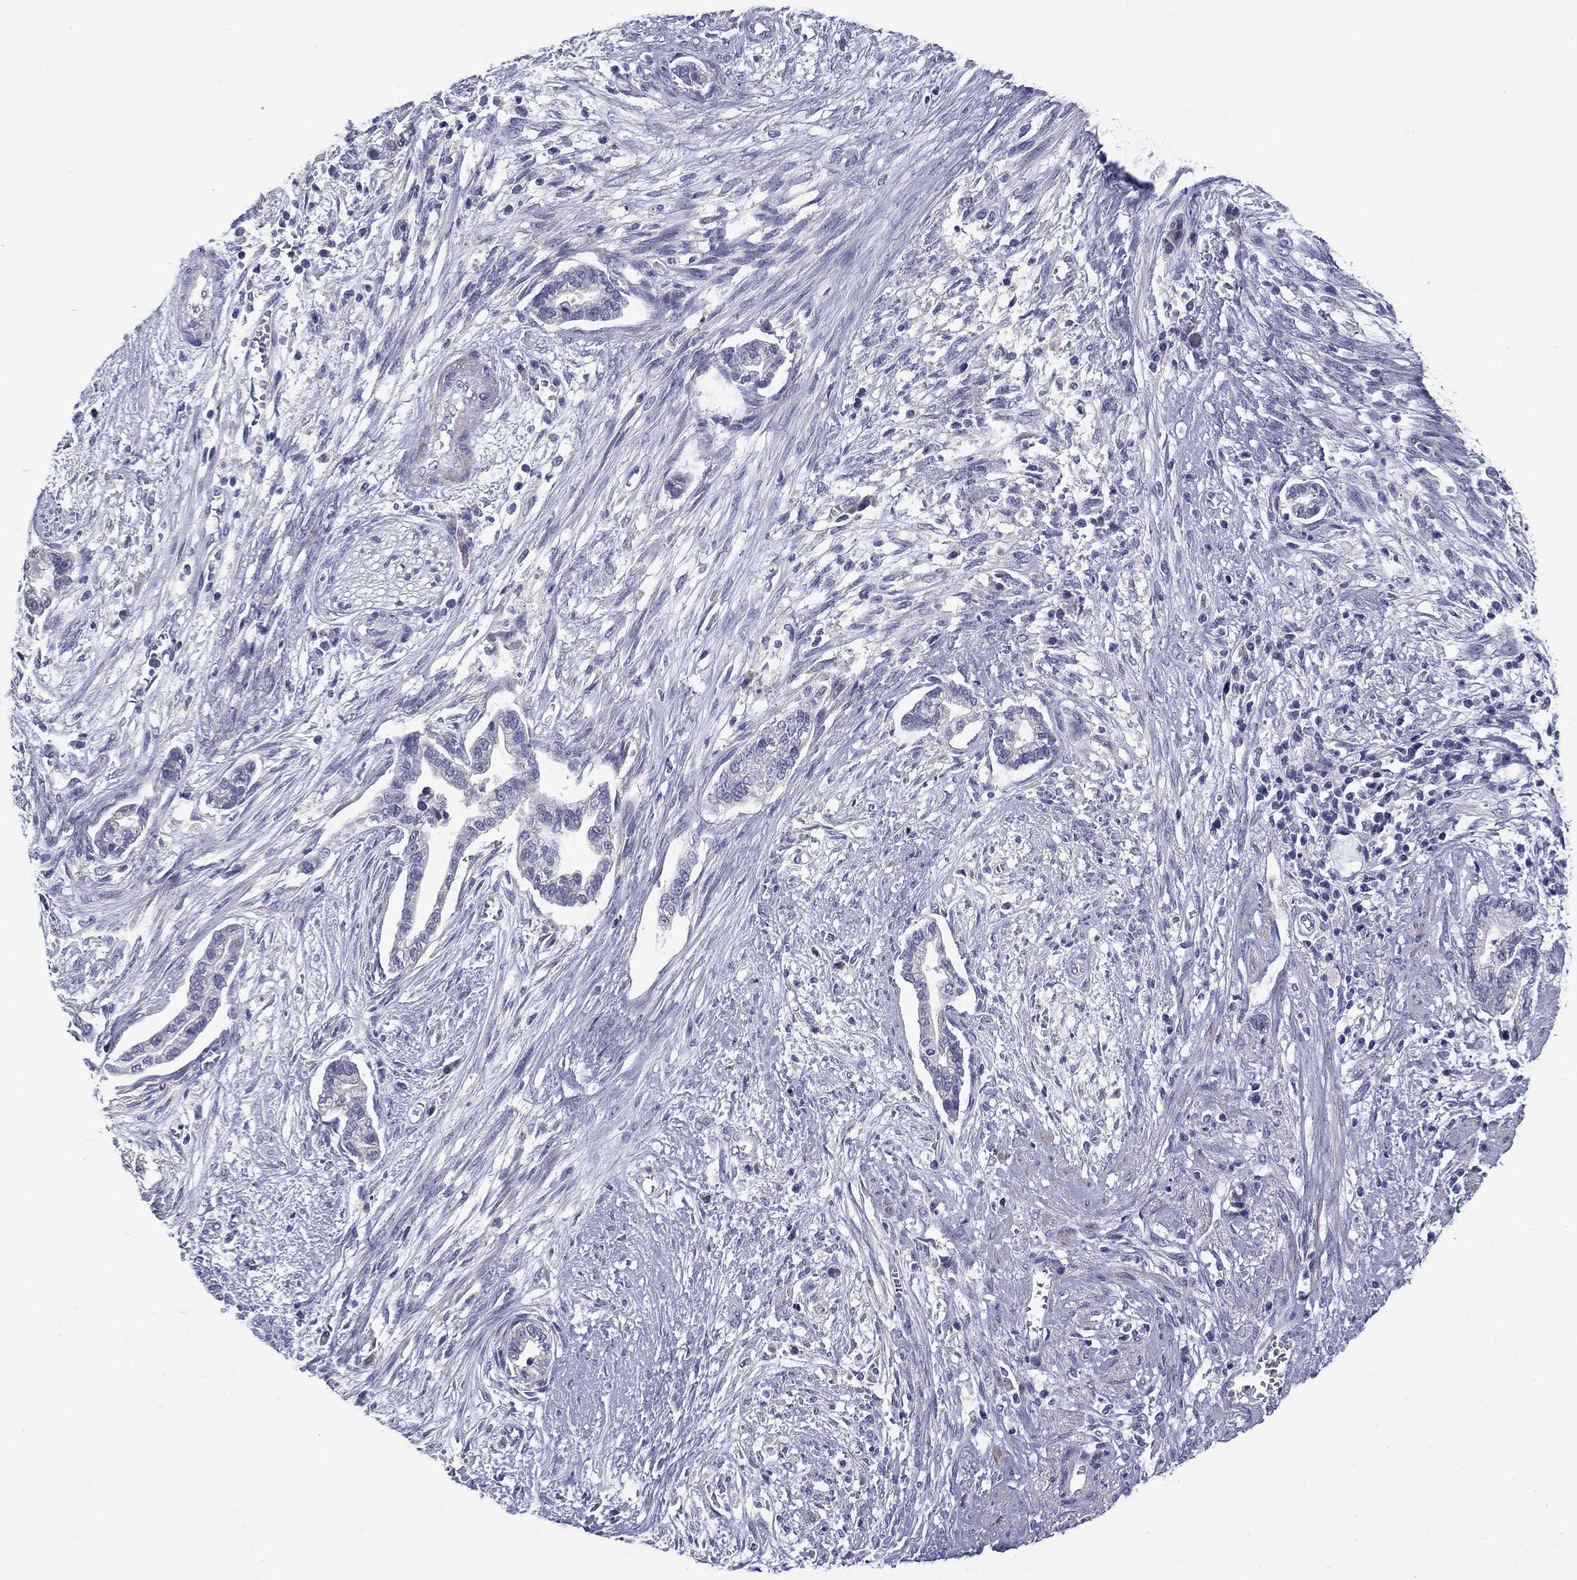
{"staining": {"intensity": "negative", "quantity": "none", "location": "none"}, "tissue": "cervical cancer", "cell_type": "Tumor cells", "image_type": "cancer", "snomed": [{"axis": "morphology", "description": "Adenocarcinoma, NOS"}, {"axis": "topography", "description": "Cervix"}], "caption": "IHC histopathology image of neoplastic tissue: cervical cancer (adenocarcinoma) stained with DAB (3,3'-diaminobenzidine) shows no significant protein positivity in tumor cells.", "gene": "FRK", "patient": {"sex": "female", "age": 62}}